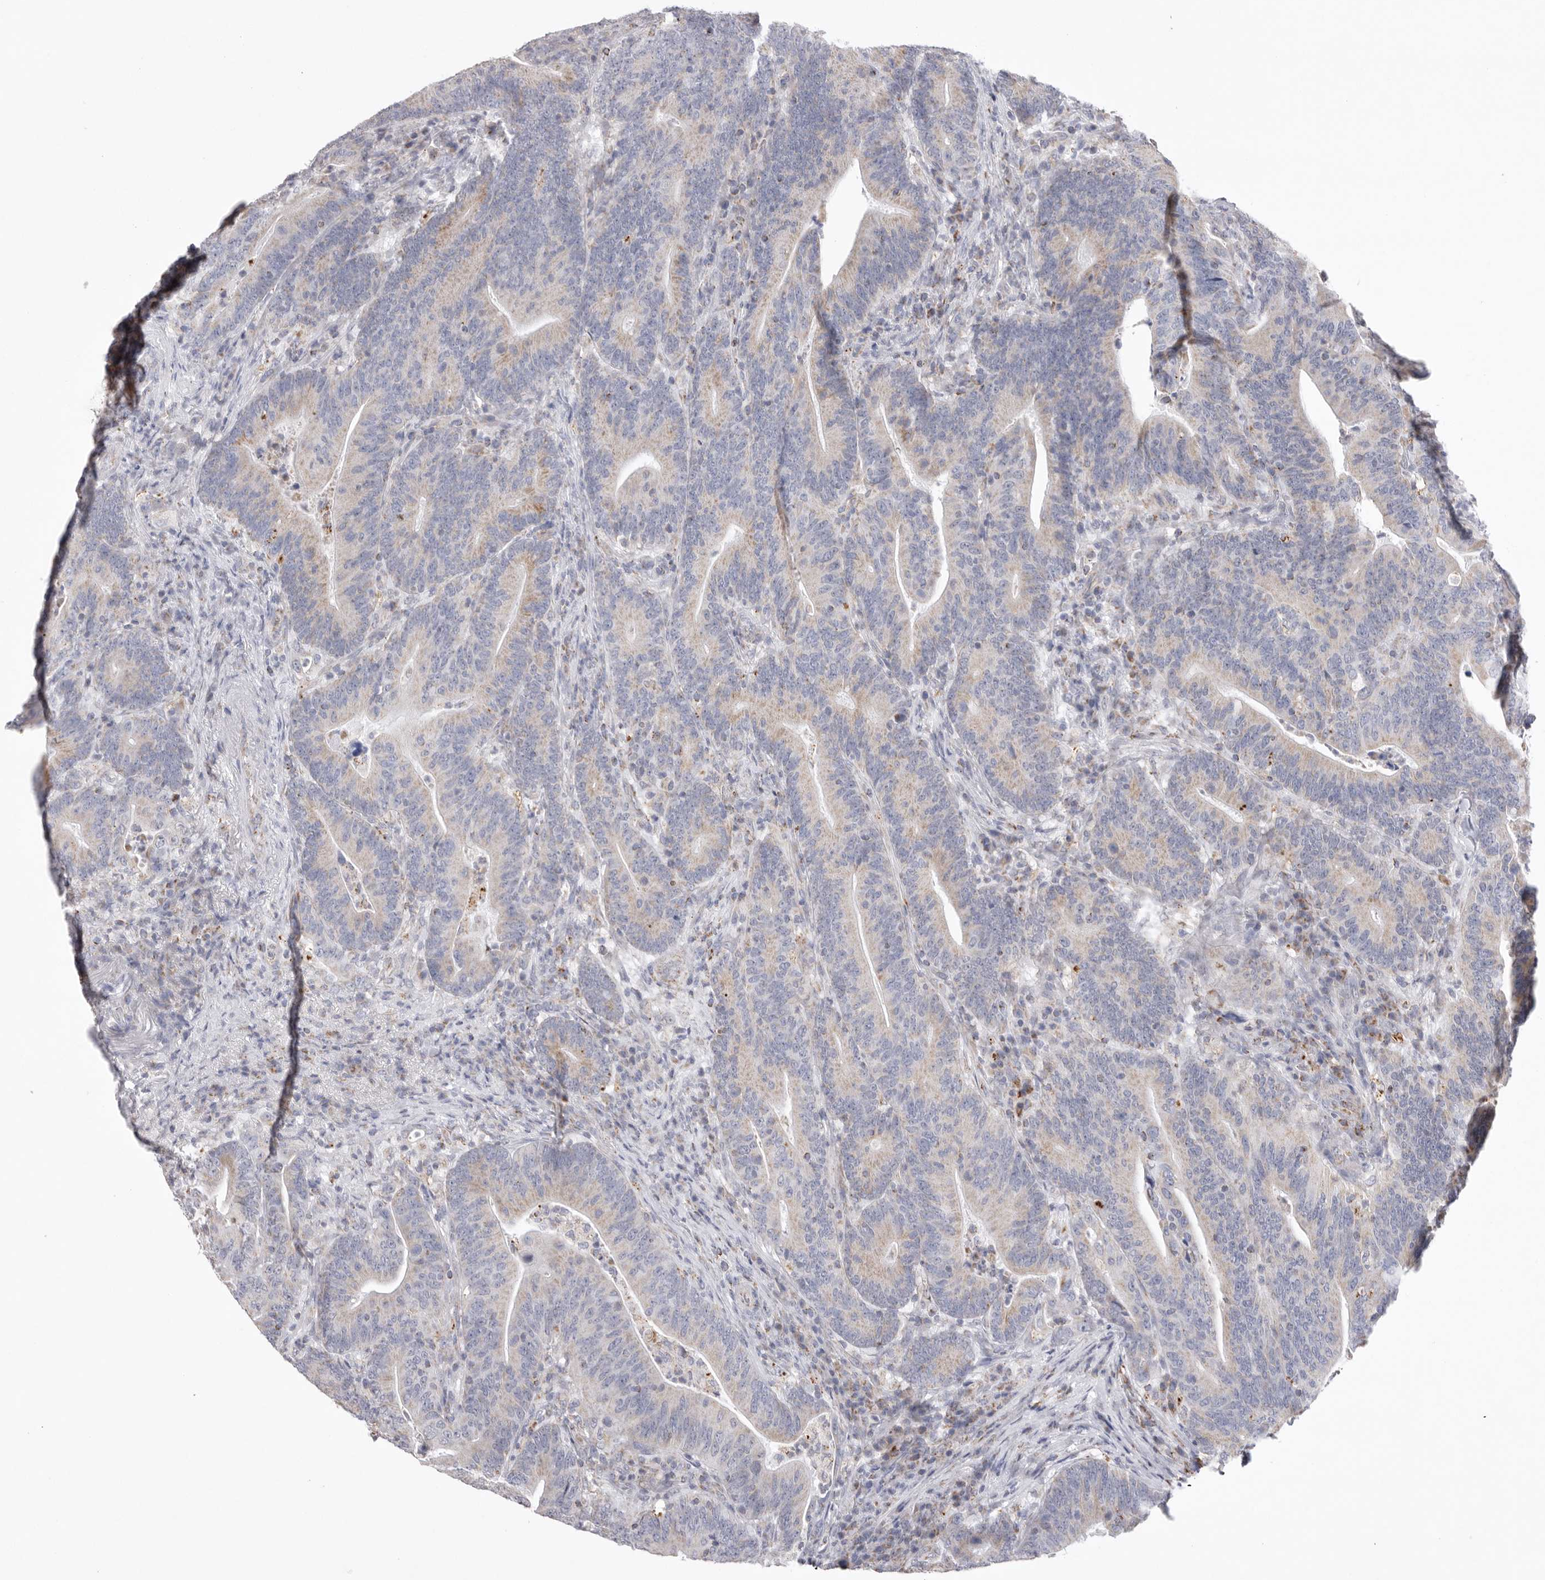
{"staining": {"intensity": "weak", "quantity": "<25%", "location": "cytoplasmic/membranous"}, "tissue": "colorectal cancer", "cell_type": "Tumor cells", "image_type": "cancer", "snomed": [{"axis": "morphology", "description": "Adenocarcinoma, NOS"}, {"axis": "topography", "description": "Colon"}], "caption": "An immunohistochemistry image of colorectal cancer is shown. There is no staining in tumor cells of colorectal cancer.", "gene": "VDAC3", "patient": {"sex": "female", "age": 66}}